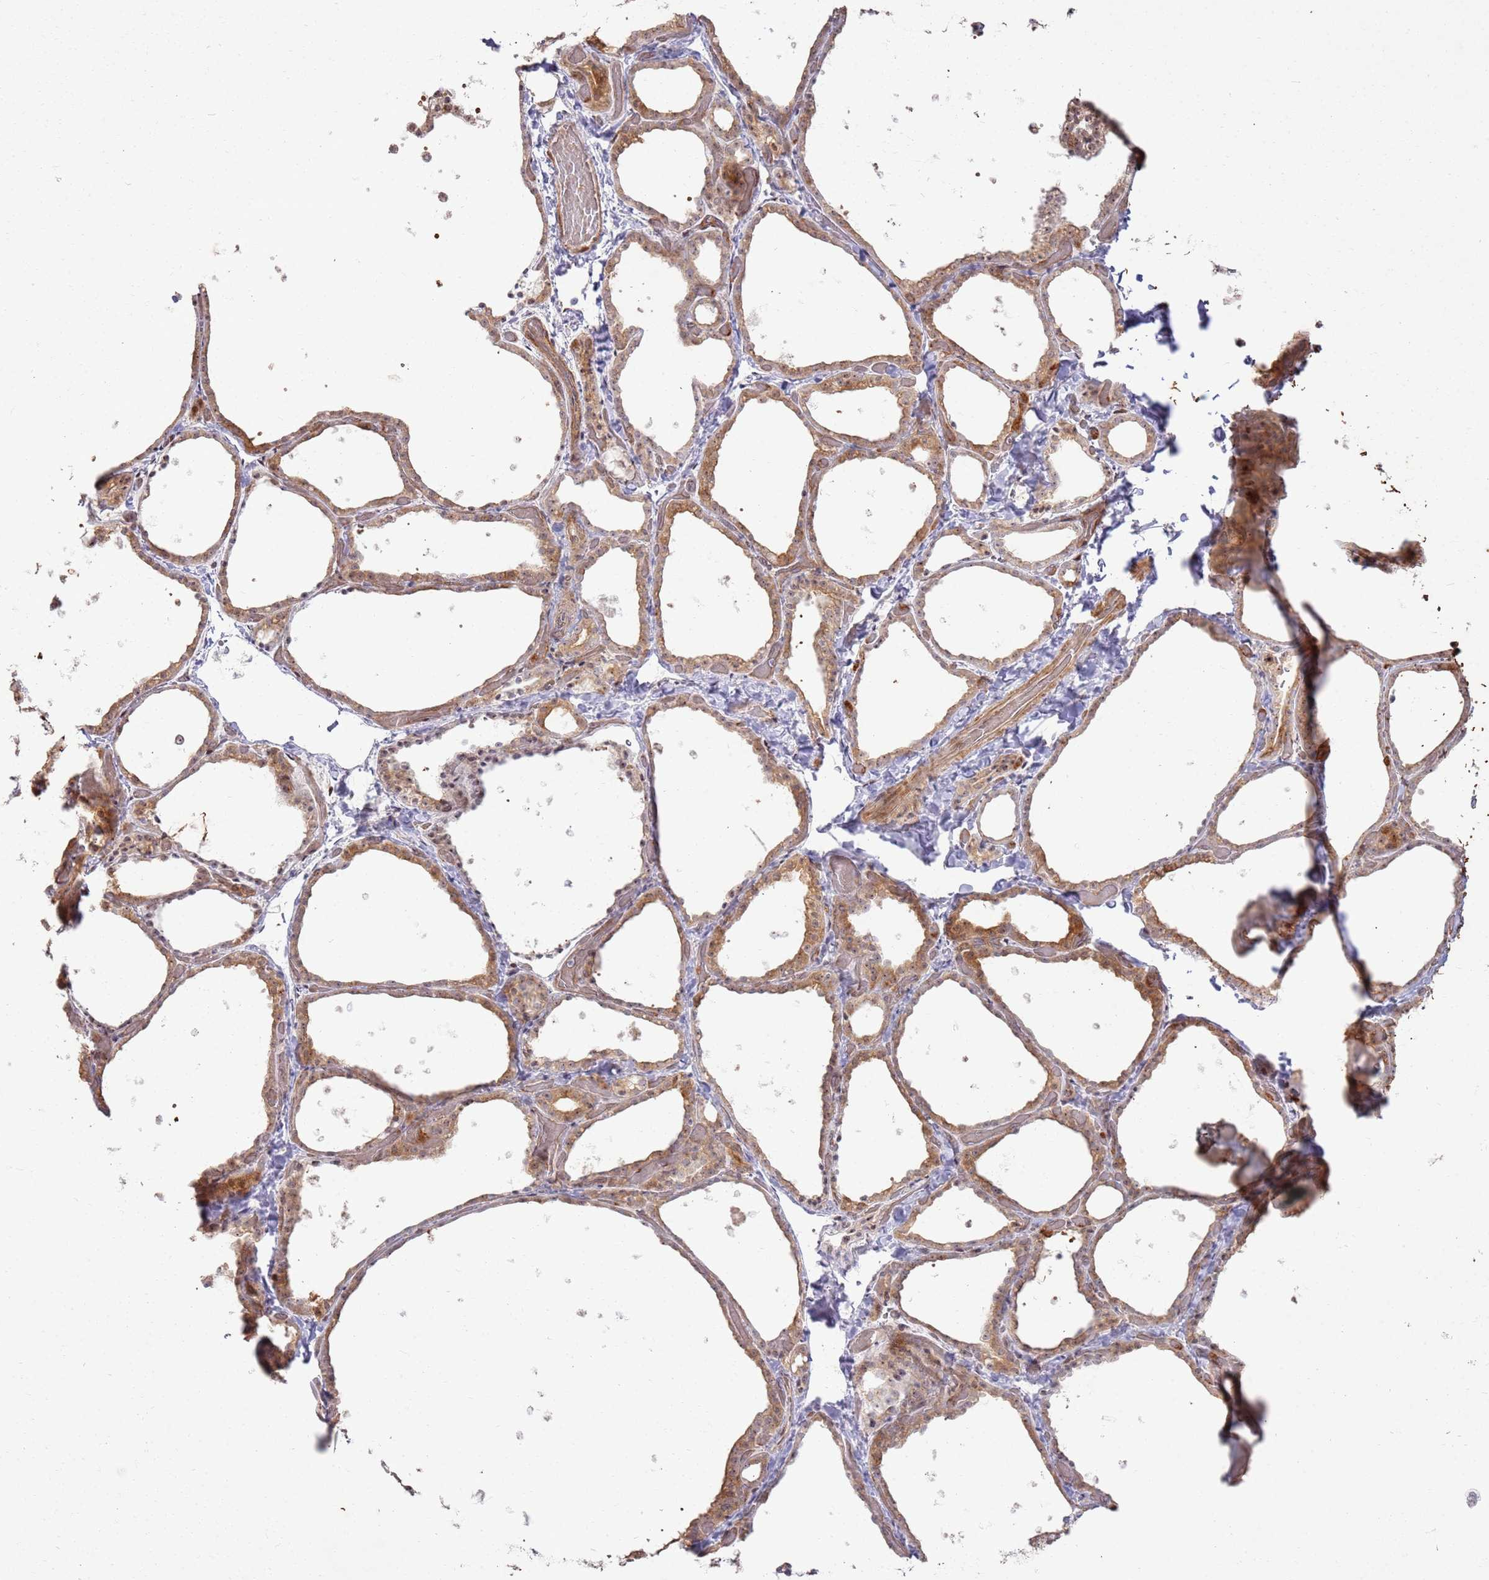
{"staining": {"intensity": "moderate", "quantity": "25%-75%", "location": "cytoplasmic/membranous,nuclear"}, "tissue": "thyroid gland", "cell_type": "Glandular cells", "image_type": "normal", "snomed": [{"axis": "morphology", "description": "Normal tissue, NOS"}, {"axis": "topography", "description": "Thyroid gland"}], "caption": "This histopathology image displays benign thyroid gland stained with immunohistochemistry (IHC) to label a protein in brown. The cytoplasmic/membranous,nuclear of glandular cells show moderate positivity for the protein. Nuclei are counter-stained blue.", "gene": "CNPY1", "patient": {"sex": "female", "age": 44}}